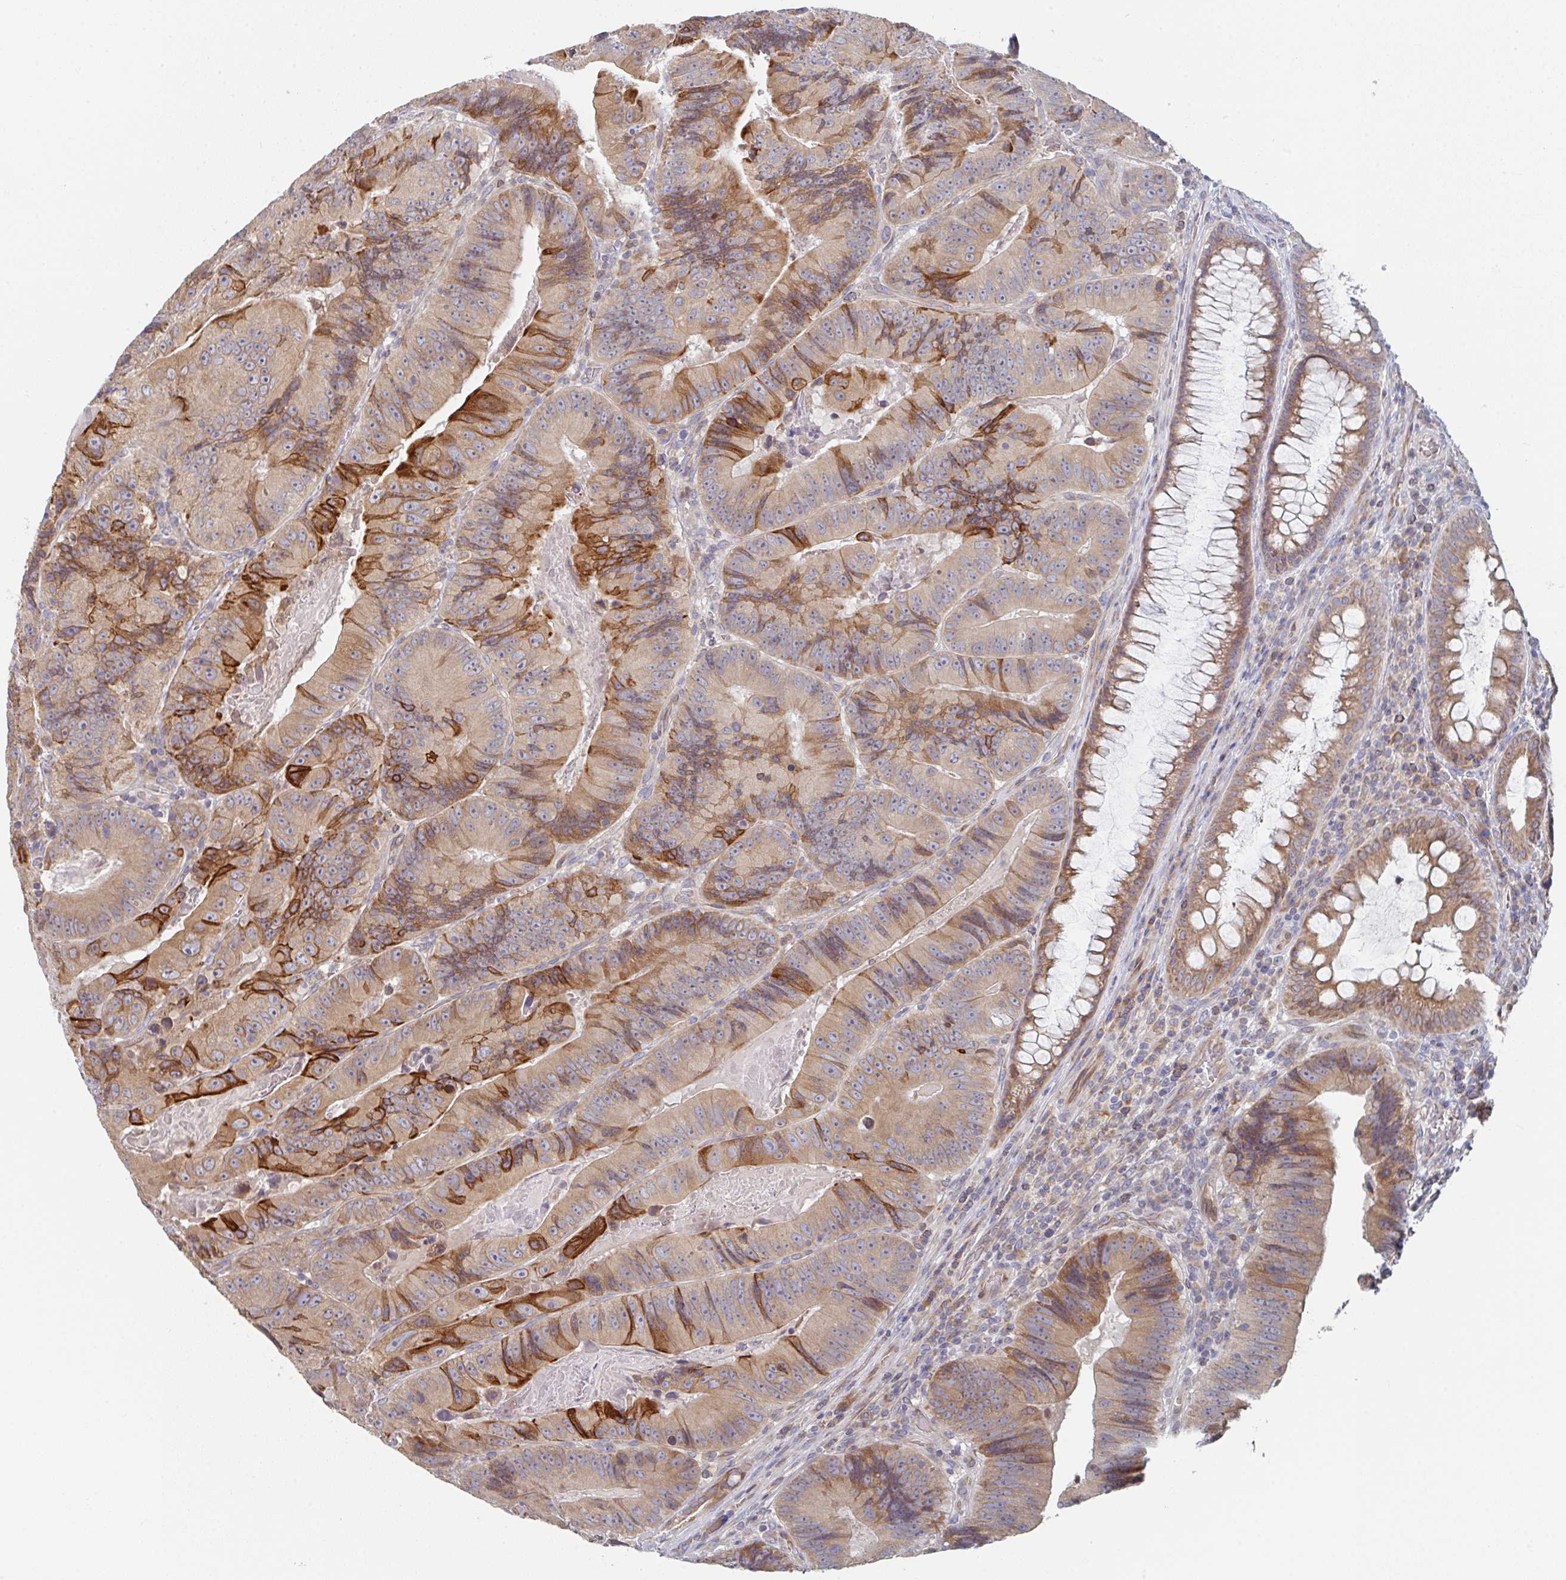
{"staining": {"intensity": "moderate", "quantity": ">75%", "location": "cytoplasmic/membranous"}, "tissue": "colorectal cancer", "cell_type": "Tumor cells", "image_type": "cancer", "snomed": [{"axis": "morphology", "description": "Adenocarcinoma, NOS"}, {"axis": "topography", "description": "Colon"}], "caption": "Protein staining shows moderate cytoplasmic/membranous staining in approximately >75% of tumor cells in colorectal cancer. The protein is shown in brown color, while the nuclei are stained blue.", "gene": "ELOVL1", "patient": {"sex": "female", "age": 86}}